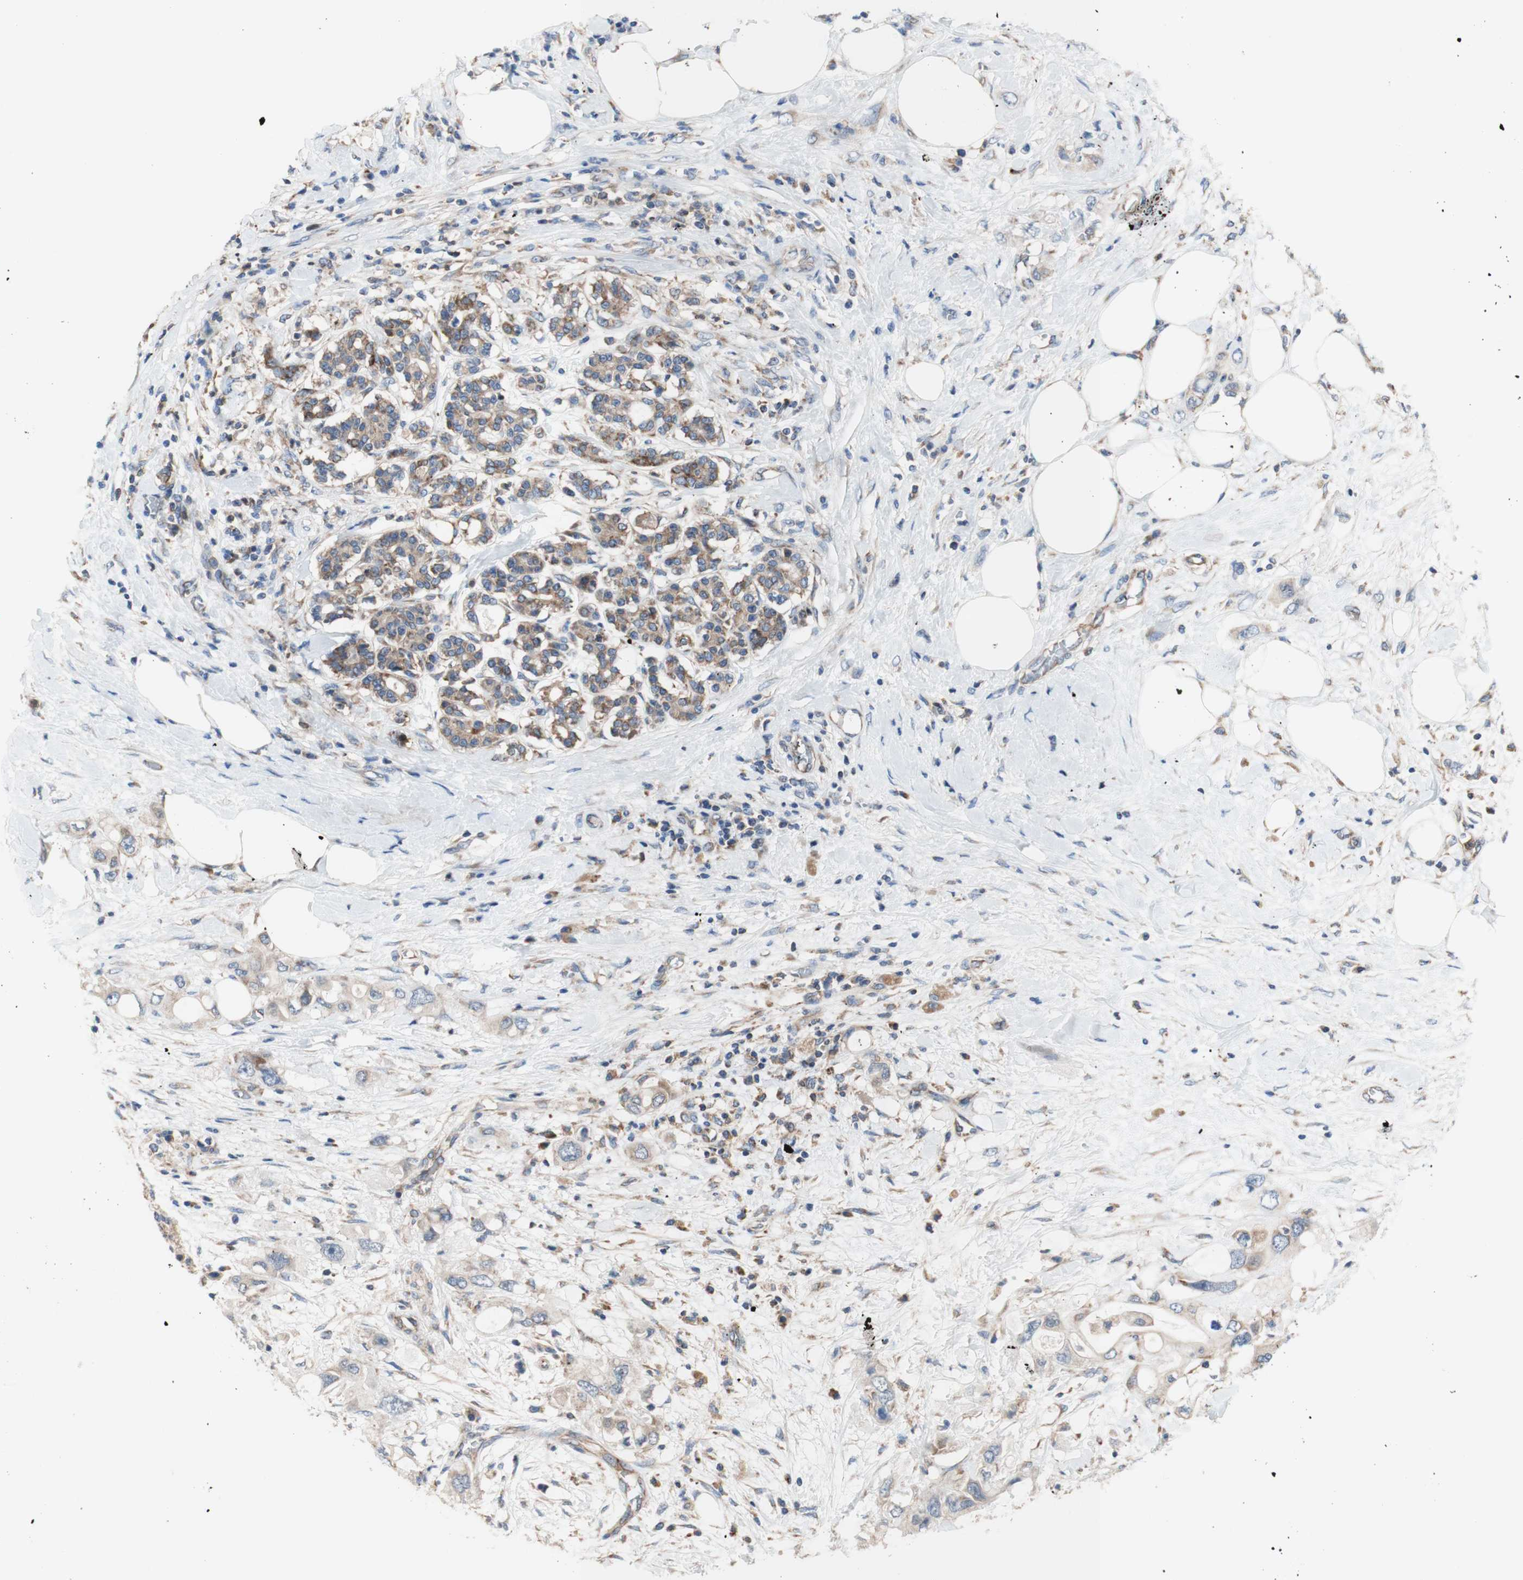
{"staining": {"intensity": "weak", "quantity": "25%-75%", "location": "cytoplasmic/membranous"}, "tissue": "pancreatic cancer", "cell_type": "Tumor cells", "image_type": "cancer", "snomed": [{"axis": "morphology", "description": "Adenocarcinoma, NOS"}, {"axis": "topography", "description": "Pancreas"}], "caption": "A brown stain shows weak cytoplasmic/membranous staining of a protein in human pancreatic cancer (adenocarcinoma) tumor cells.", "gene": "FMR1", "patient": {"sex": "female", "age": 56}}